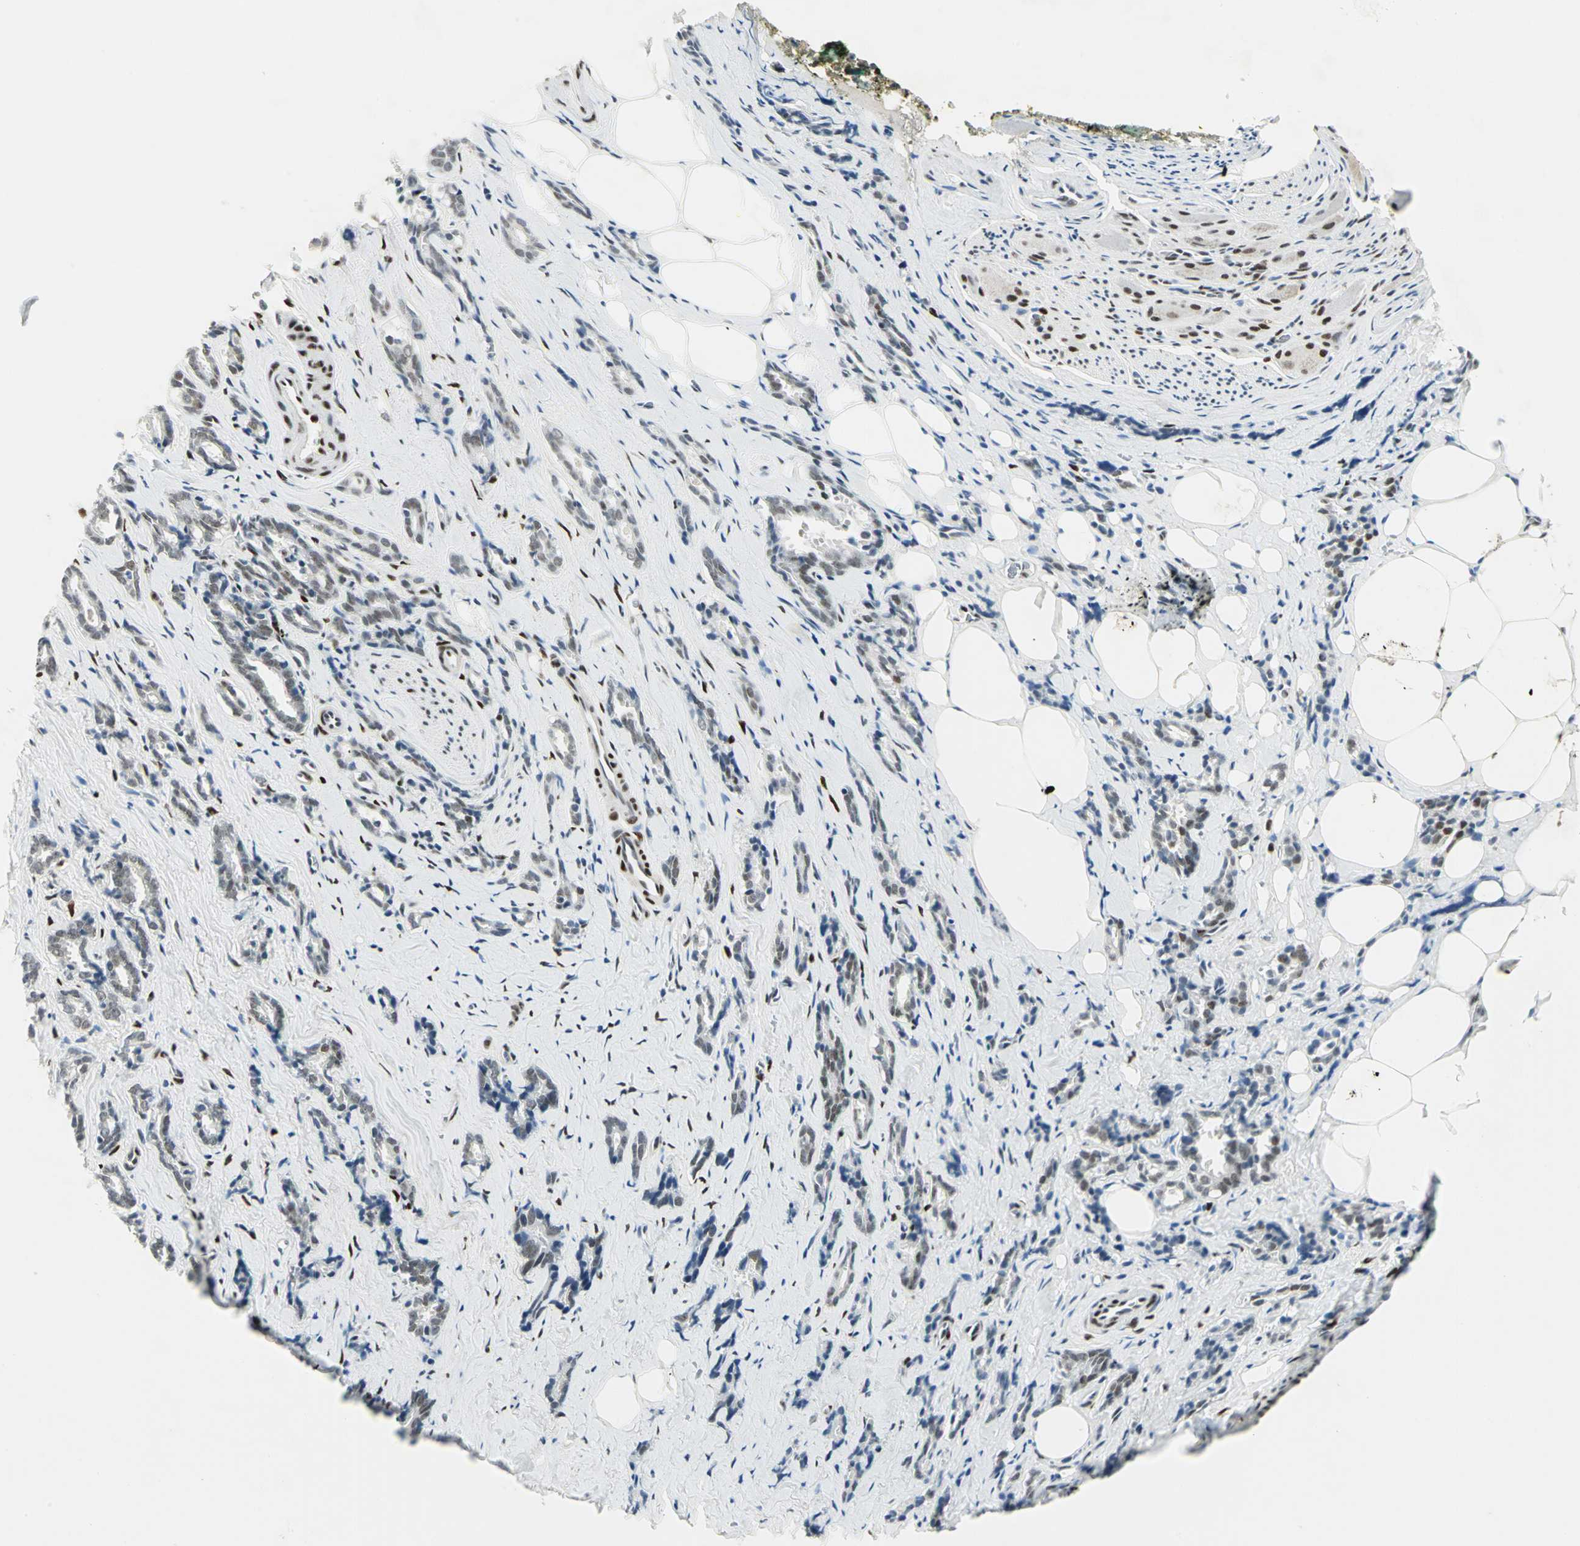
{"staining": {"intensity": "weak", "quantity": ">75%", "location": "nuclear"}, "tissue": "prostate cancer", "cell_type": "Tumor cells", "image_type": "cancer", "snomed": [{"axis": "morphology", "description": "Adenocarcinoma, High grade"}, {"axis": "topography", "description": "Prostate"}], "caption": "Weak nuclear expression is identified in approximately >75% of tumor cells in high-grade adenocarcinoma (prostate).", "gene": "MEIS2", "patient": {"sex": "male", "age": 67}}